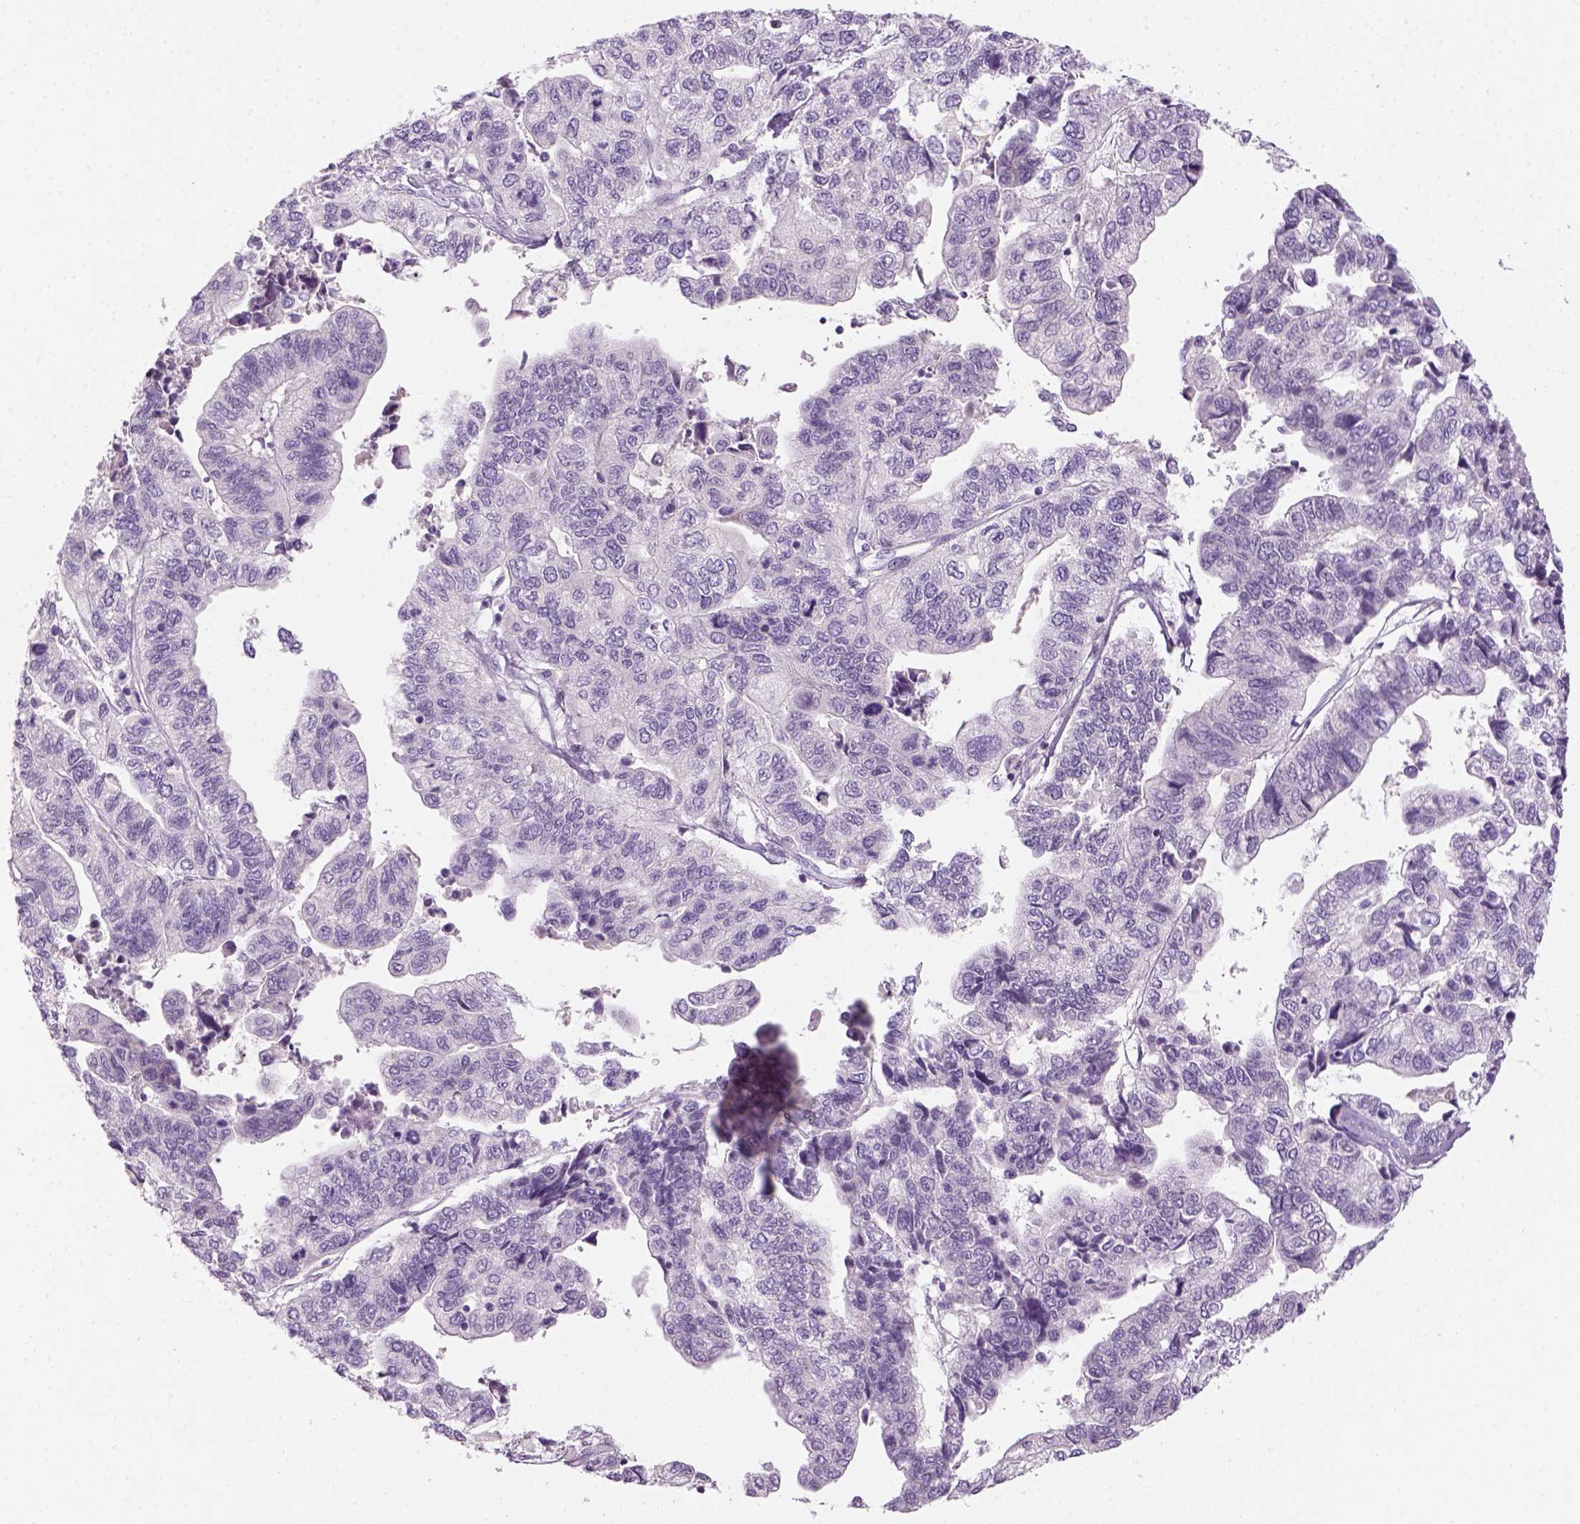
{"staining": {"intensity": "negative", "quantity": "none", "location": "none"}, "tissue": "stomach cancer", "cell_type": "Tumor cells", "image_type": "cancer", "snomed": [{"axis": "morphology", "description": "Adenocarcinoma, NOS"}, {"axis": "topography", "description": "Stomach, upper"}], "caption": "Immunohistochemistry of human stomach cancer shows no positivity in tumor cells.", "gene": "GFI1B", "patient": {"sex": "female", "age": 67}}